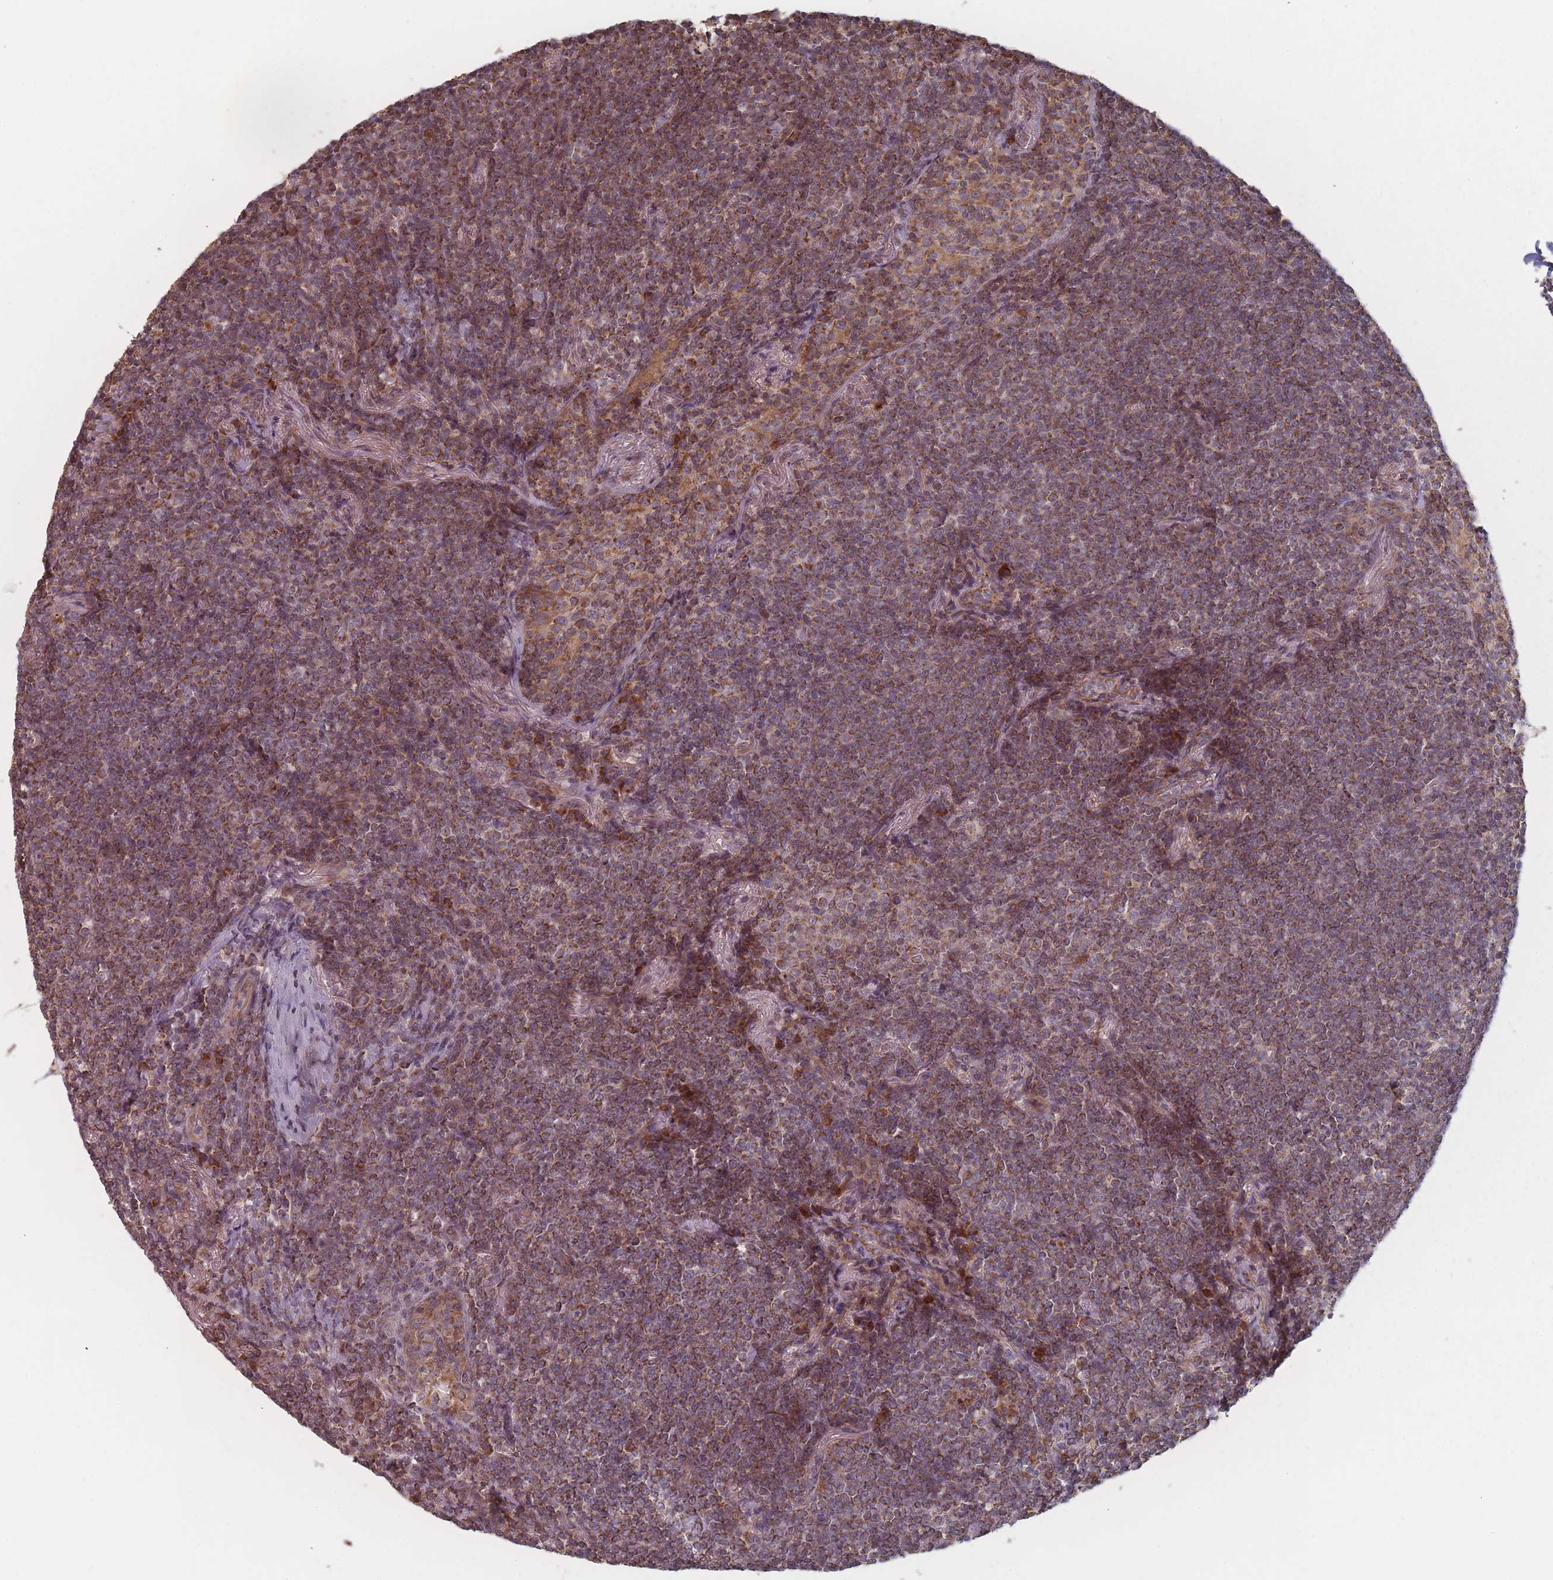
{"staining": {"intensity": "moderate", "quantity": ">75%", "location": "cytoplasmic/membranous"}, "tissue": "lymphoma", "cell_type": "Tumor cells", "image_type": "cancer", "snomed": [{"axis": "morphology", "description": "Malignant lymphoma, non-Hodgkin's type, Low grade"}, {"axis": "topography", "description": "Lung"}], "caption": "Moderate cytoplasmic/membranous protein staining is appreciated in approximately >75% of tumor cells in low-grade malignant lymphoma, non-Hodgkin's type.", "gene": "PSMB3", "patient": {"sex": "female", "age": 71}}